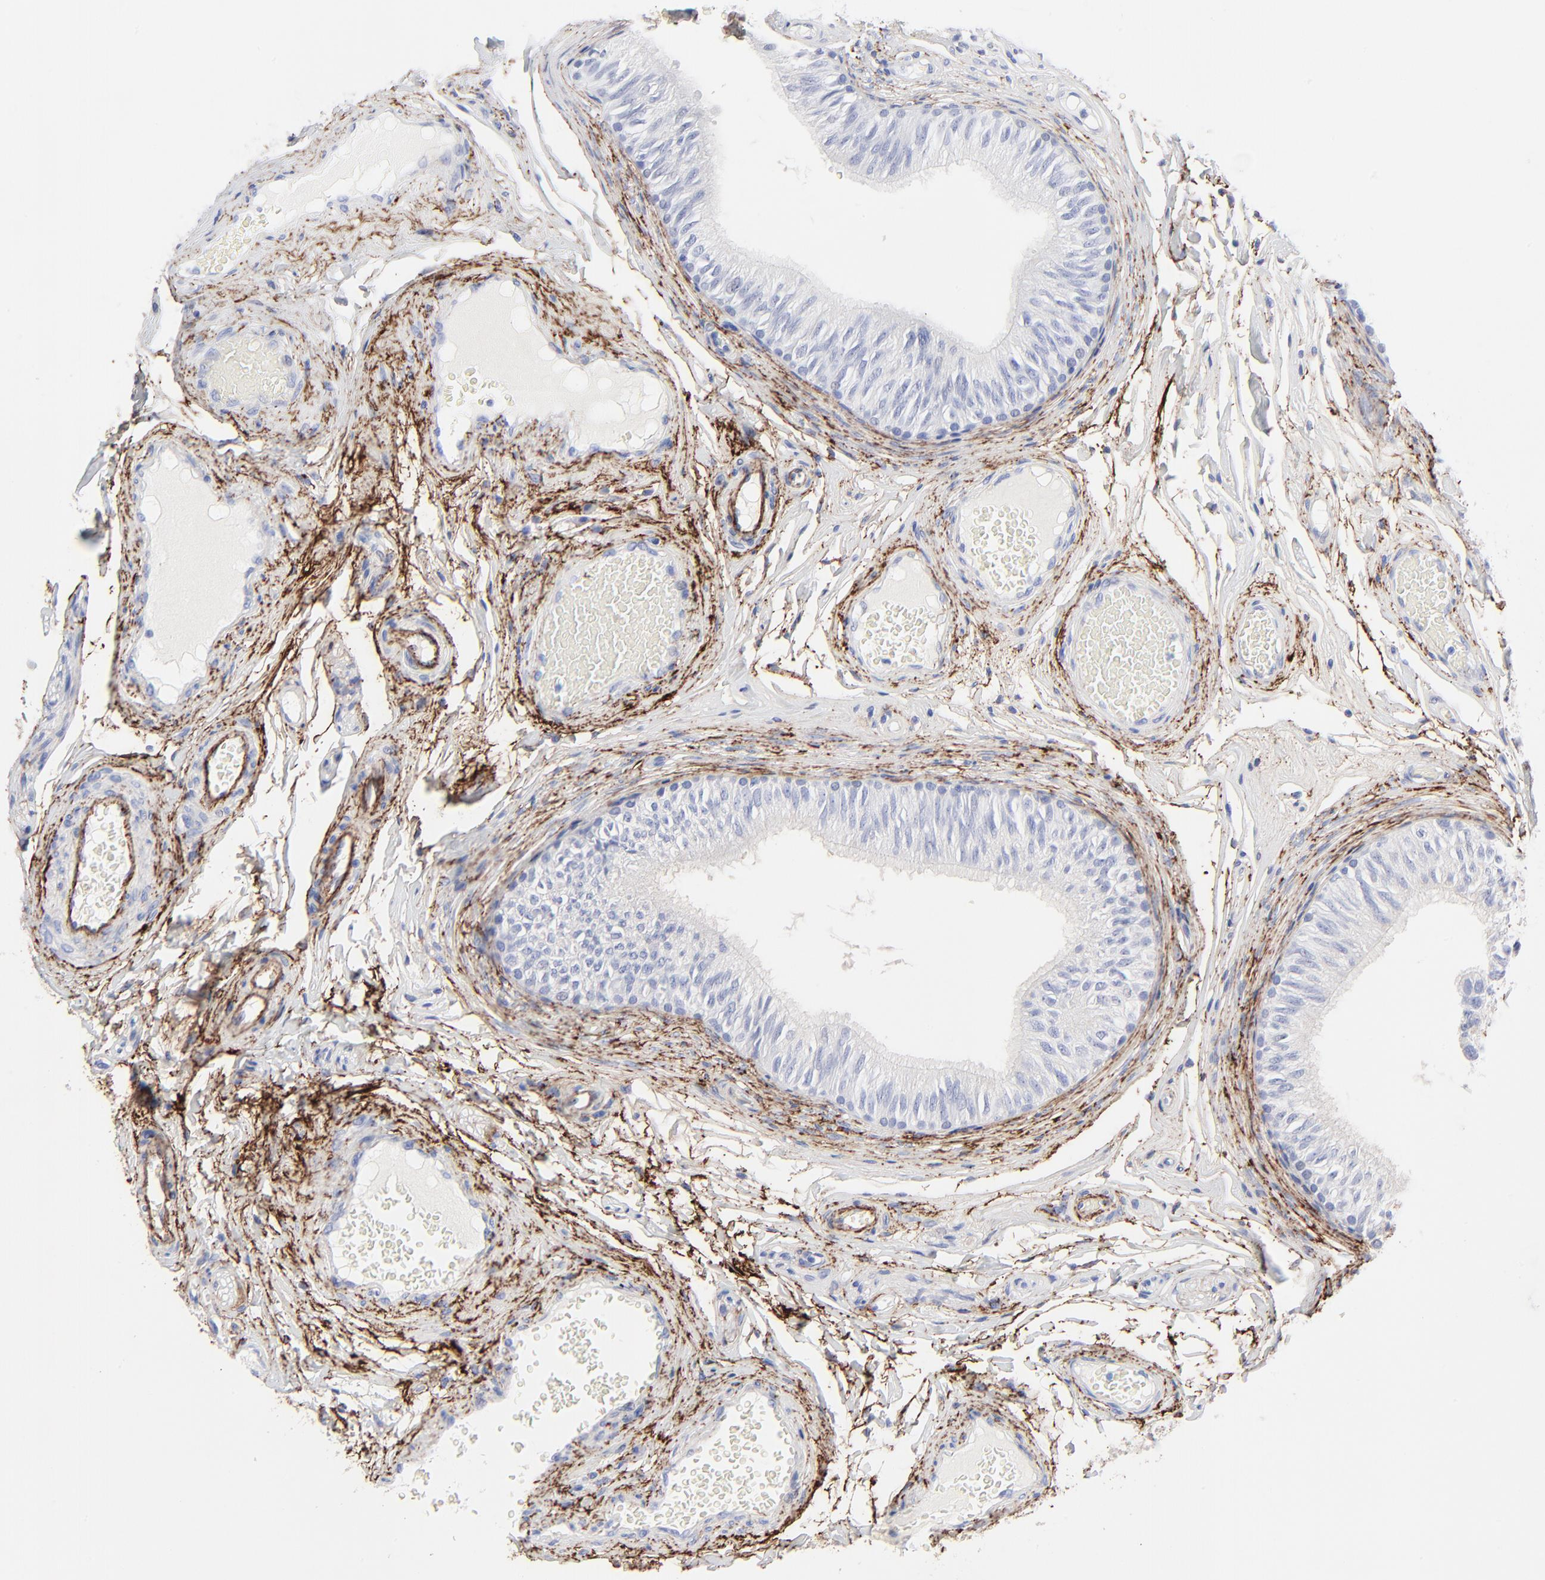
{"staining": {"intensity": "negative", "quantity": "none", "location": "none"}, "tissue": "epididymis", "cell_type": "Glandular cells", "image_type": "normal", "snomed": [{"axis": "morphology", "description": "Normal tissue, NOS"}, {"axis": "topography", "description": "Testis"}, {"axis": "topography", "description": "Epididymis"}], "caption": "IHC histopathology image of benign epididymis: epididymis stained with DAB reveals no significant protein positivity in glandular cells. (DAB IHC visualized using brightfield microscopy, high magnification).", "gene": "FBLN2", "patient": {"sex": "male", "age": 36}}